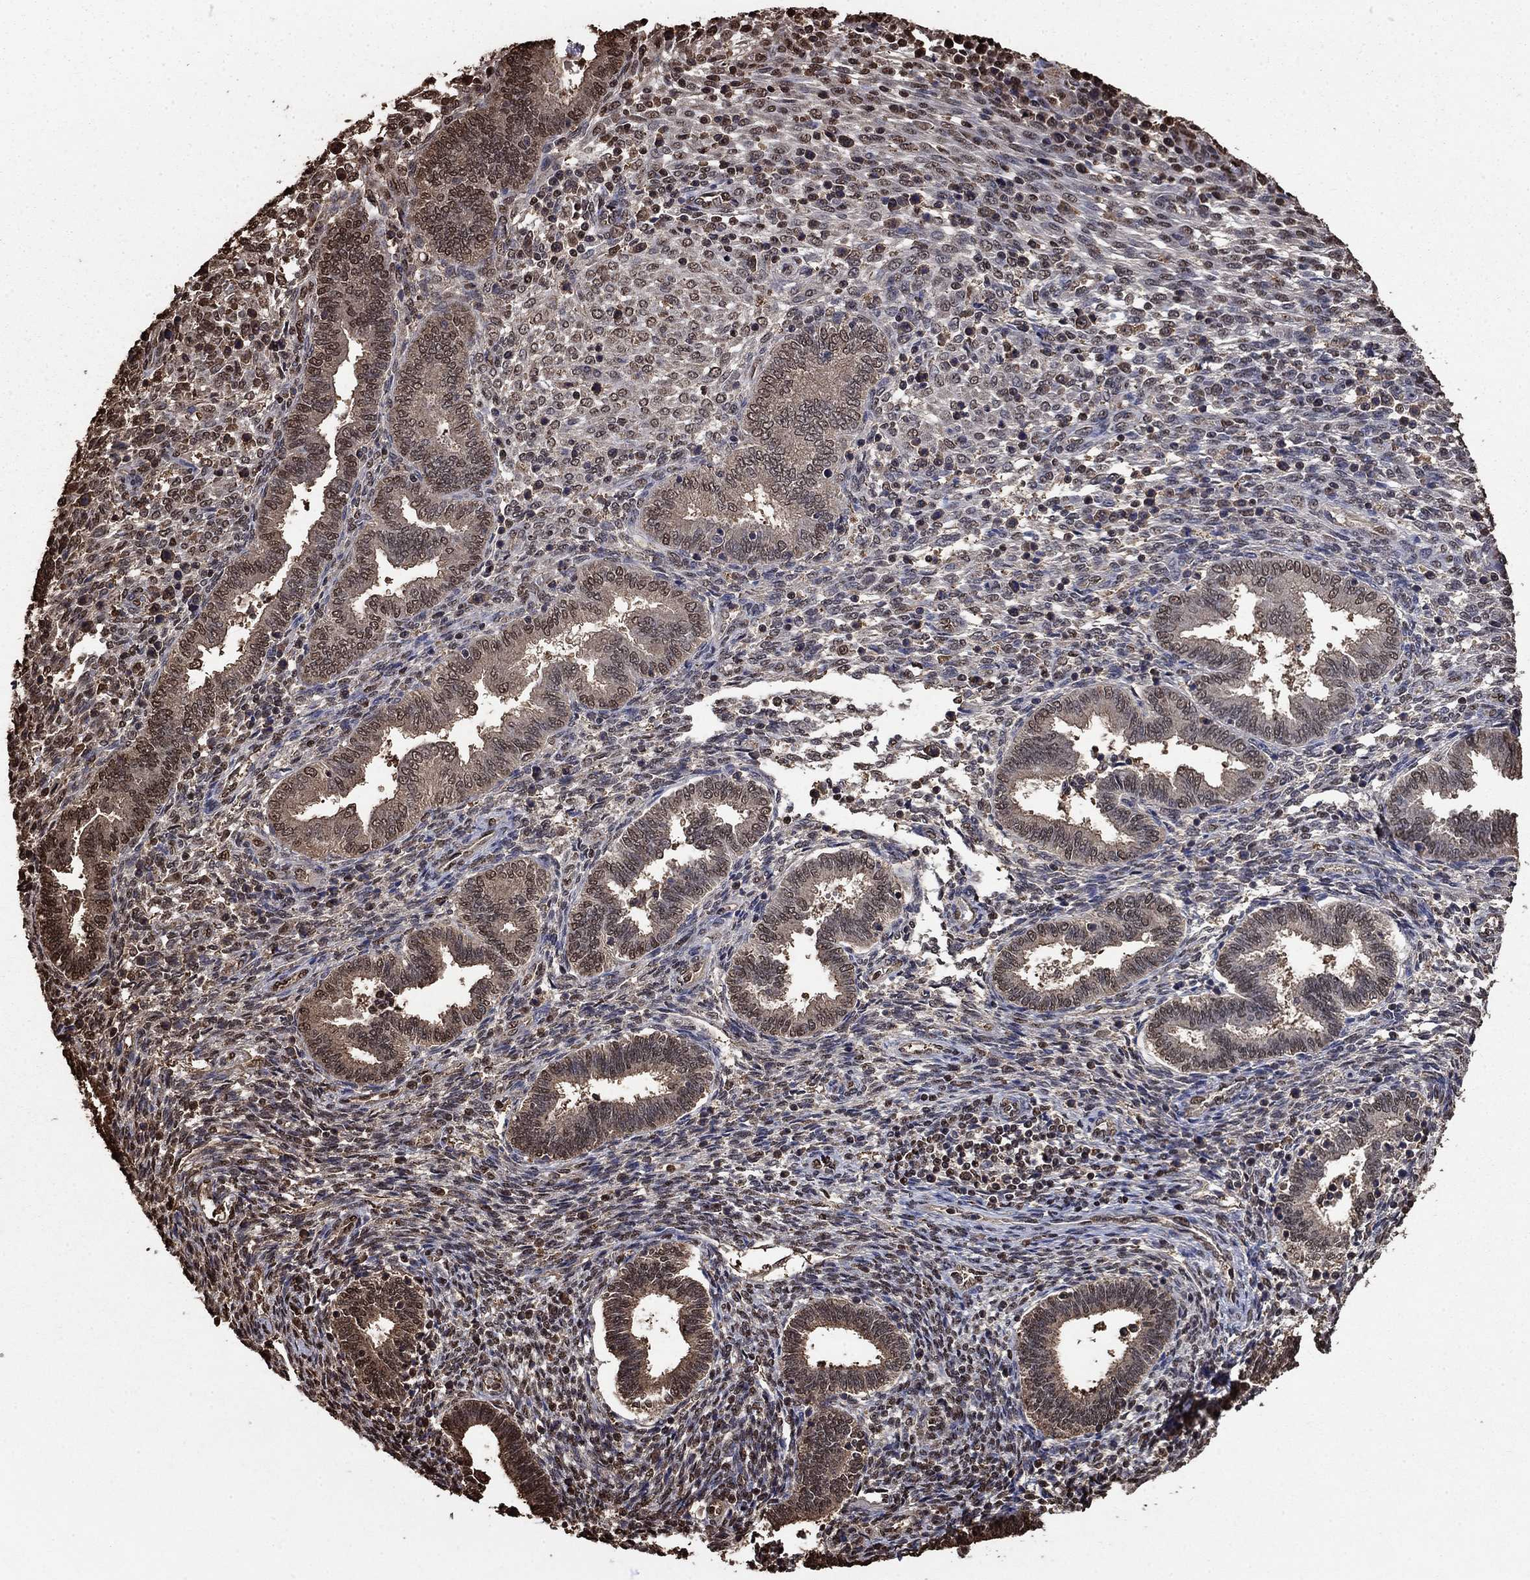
{"staining": {"intensity": "moderate", "quantity": "<25%", "location": "nuclear"}, "tissue": "endometrium", "cell_type": "Cells in endometrial stroma", "image_type": "normal", "snomed": [{"axis": "morphology", "description": "Normal tissue, NOS"}, {"axis": "topography", "description": "Endometrium"}], "caption": "Endometrium was stained to show a protein in brown. There is low levels of moderate nuclear staining in about <25% of cells in endometrial stroma. Nuclei are stained in blue.", "gene": "GAPDH", "patient": {"sex": "female", "age": 42}}